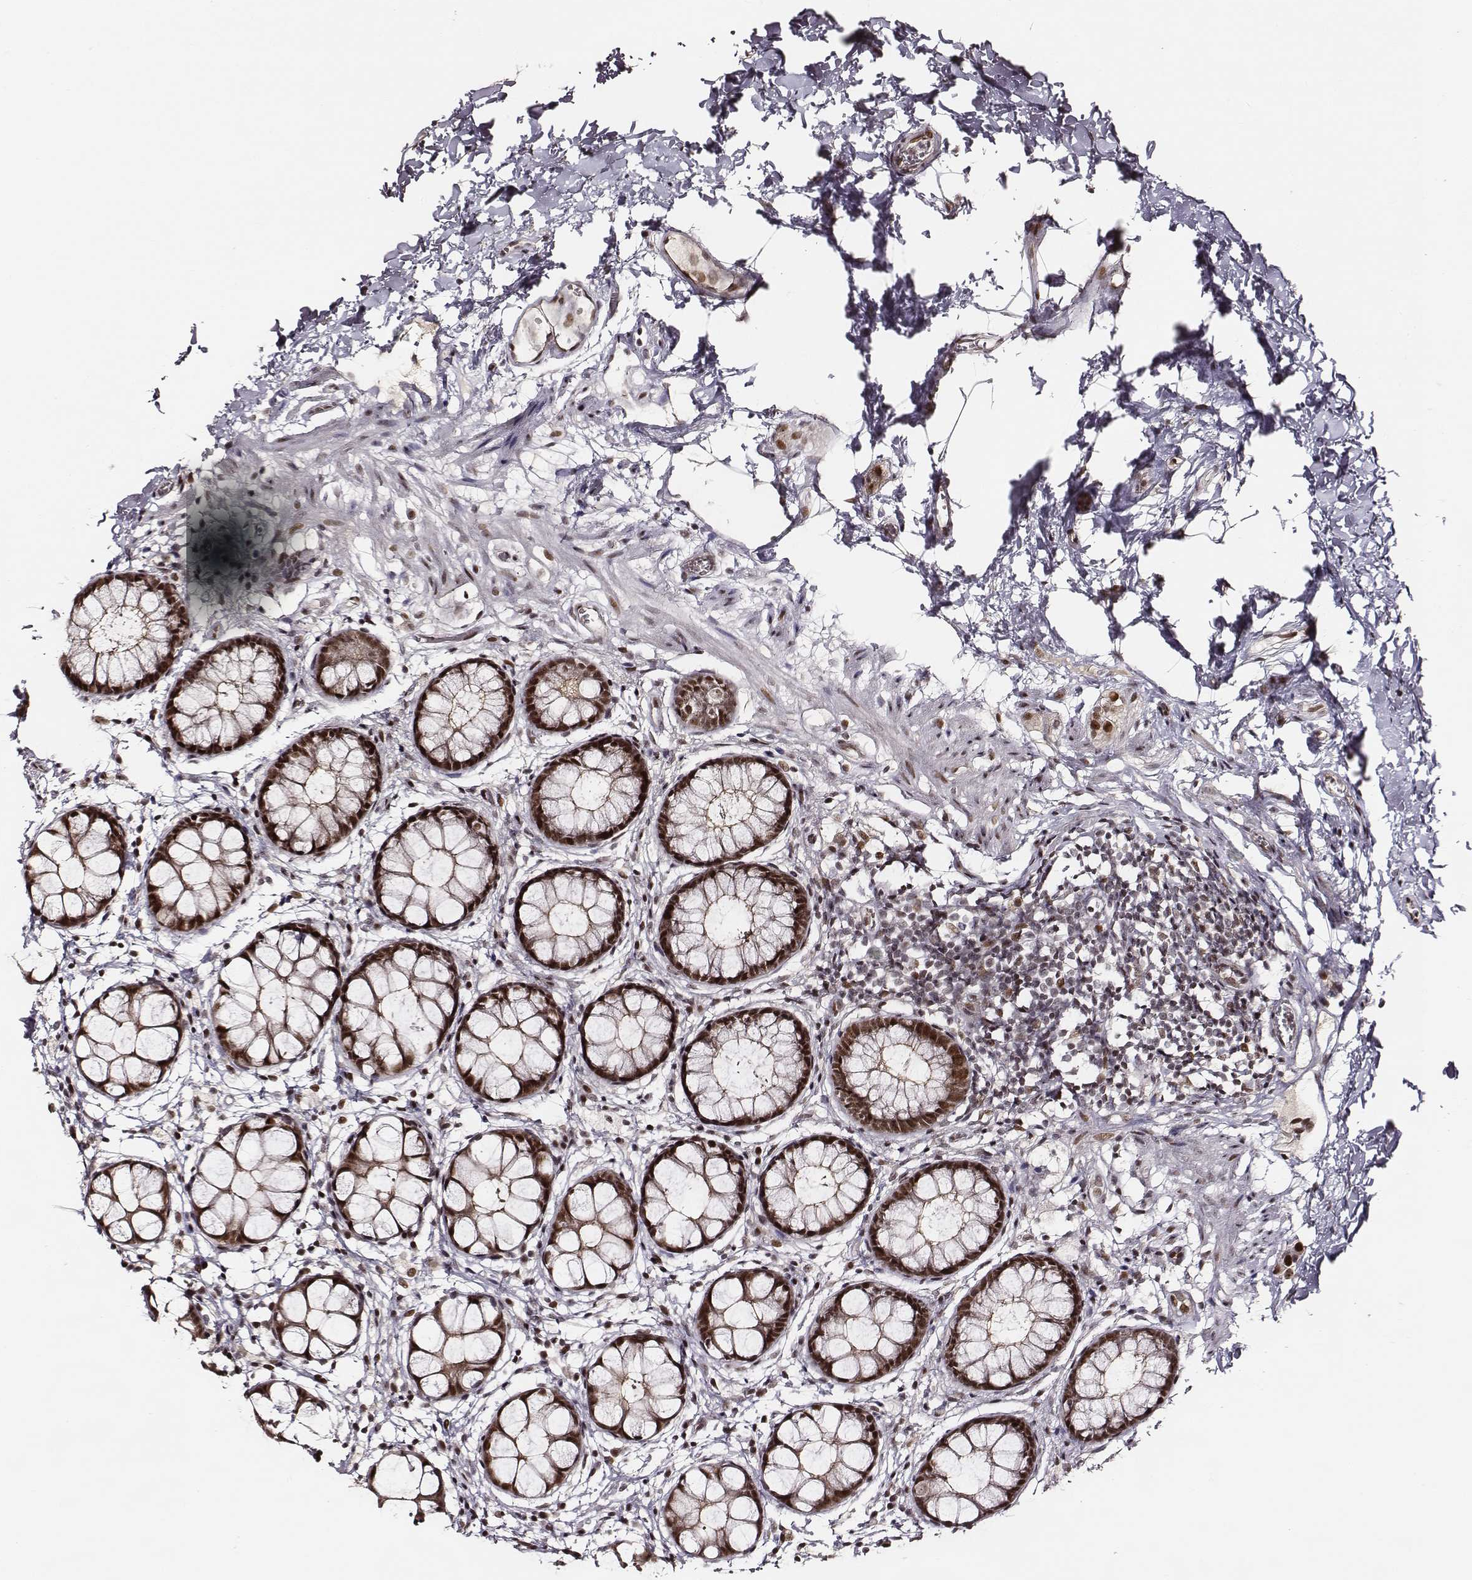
{"staining": {"intensity": "strong", "quantity": ">75%", "location": "nuclear"}, "tissue": "rectum", "cell_type": "Glandular cells", "image_type": "normal", "snomed": [{"axis": "morphology", "description": "Normal tissue, NOS"}, {"axis": "topography", "description": "Rectum"}], "caption": "Protein expression analysis of benign human rectum reveals strong nuclear expression in about >75% of glandular cells. The protein is stained brown, and the nuclei are stained in blue (DAB IHC with brightfield microscopy, high magnification).", "gene": "PPARA", "patient": {"sex": "female", "age": 62}}